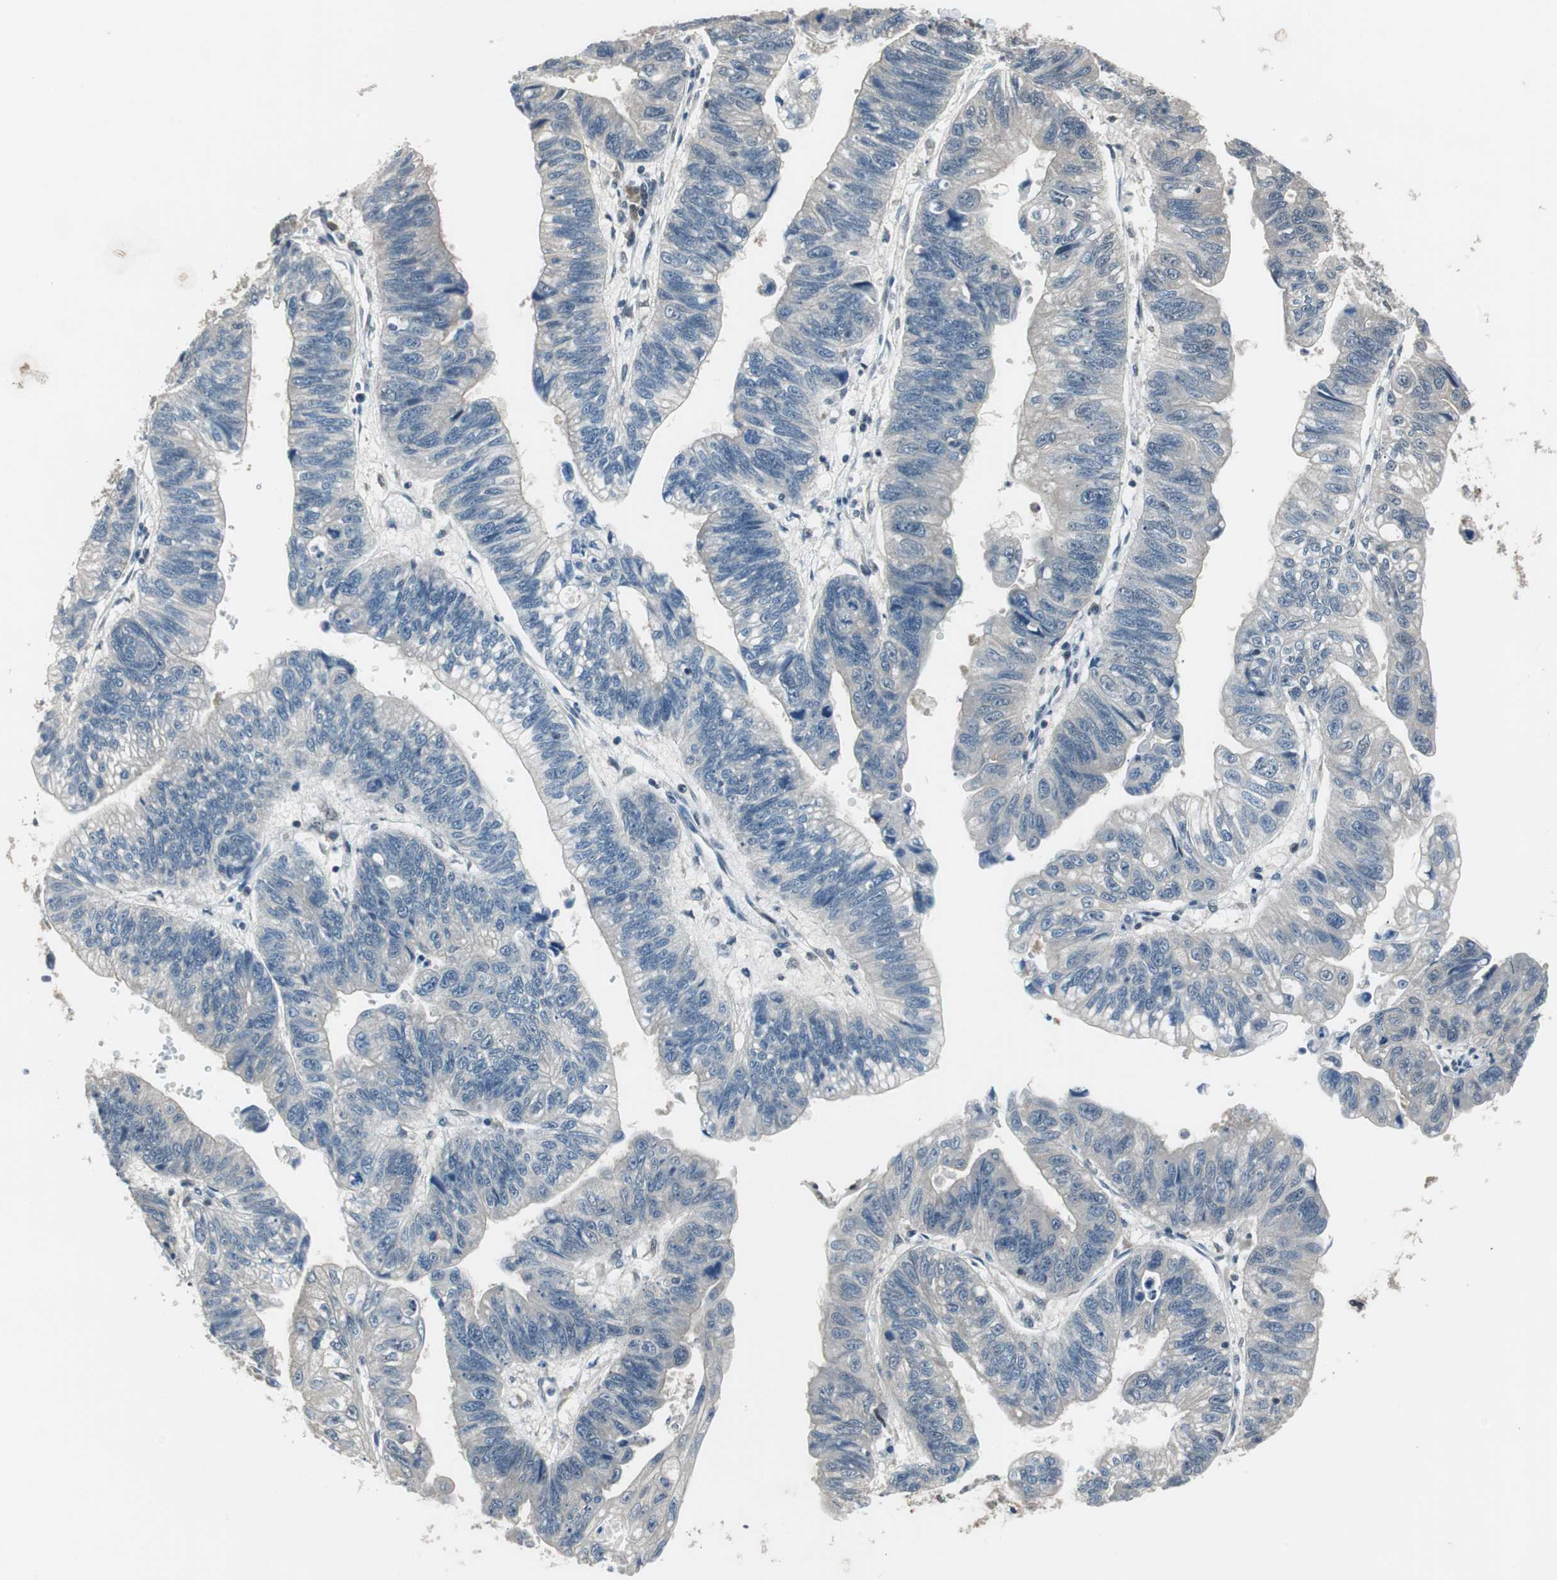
{"staining": {"intensity": "negative", "quantity": "none", "location": "none"}, "tissue": "stomach cancer", "cell_type": "Tumor cells", "image_type": "cancer", "snomed": [{"axis": "morphology", "description": "Adenocarcinoma, NOS"}, {"axis": "topography", "description": "Stomach"}], "caption": "Stomach cancer (adenocarcinoma) stained for a protein using IHC shows no expression tumor cells.", "gene": "MAFB", "patient": {"sex": "male", "age": 59}}